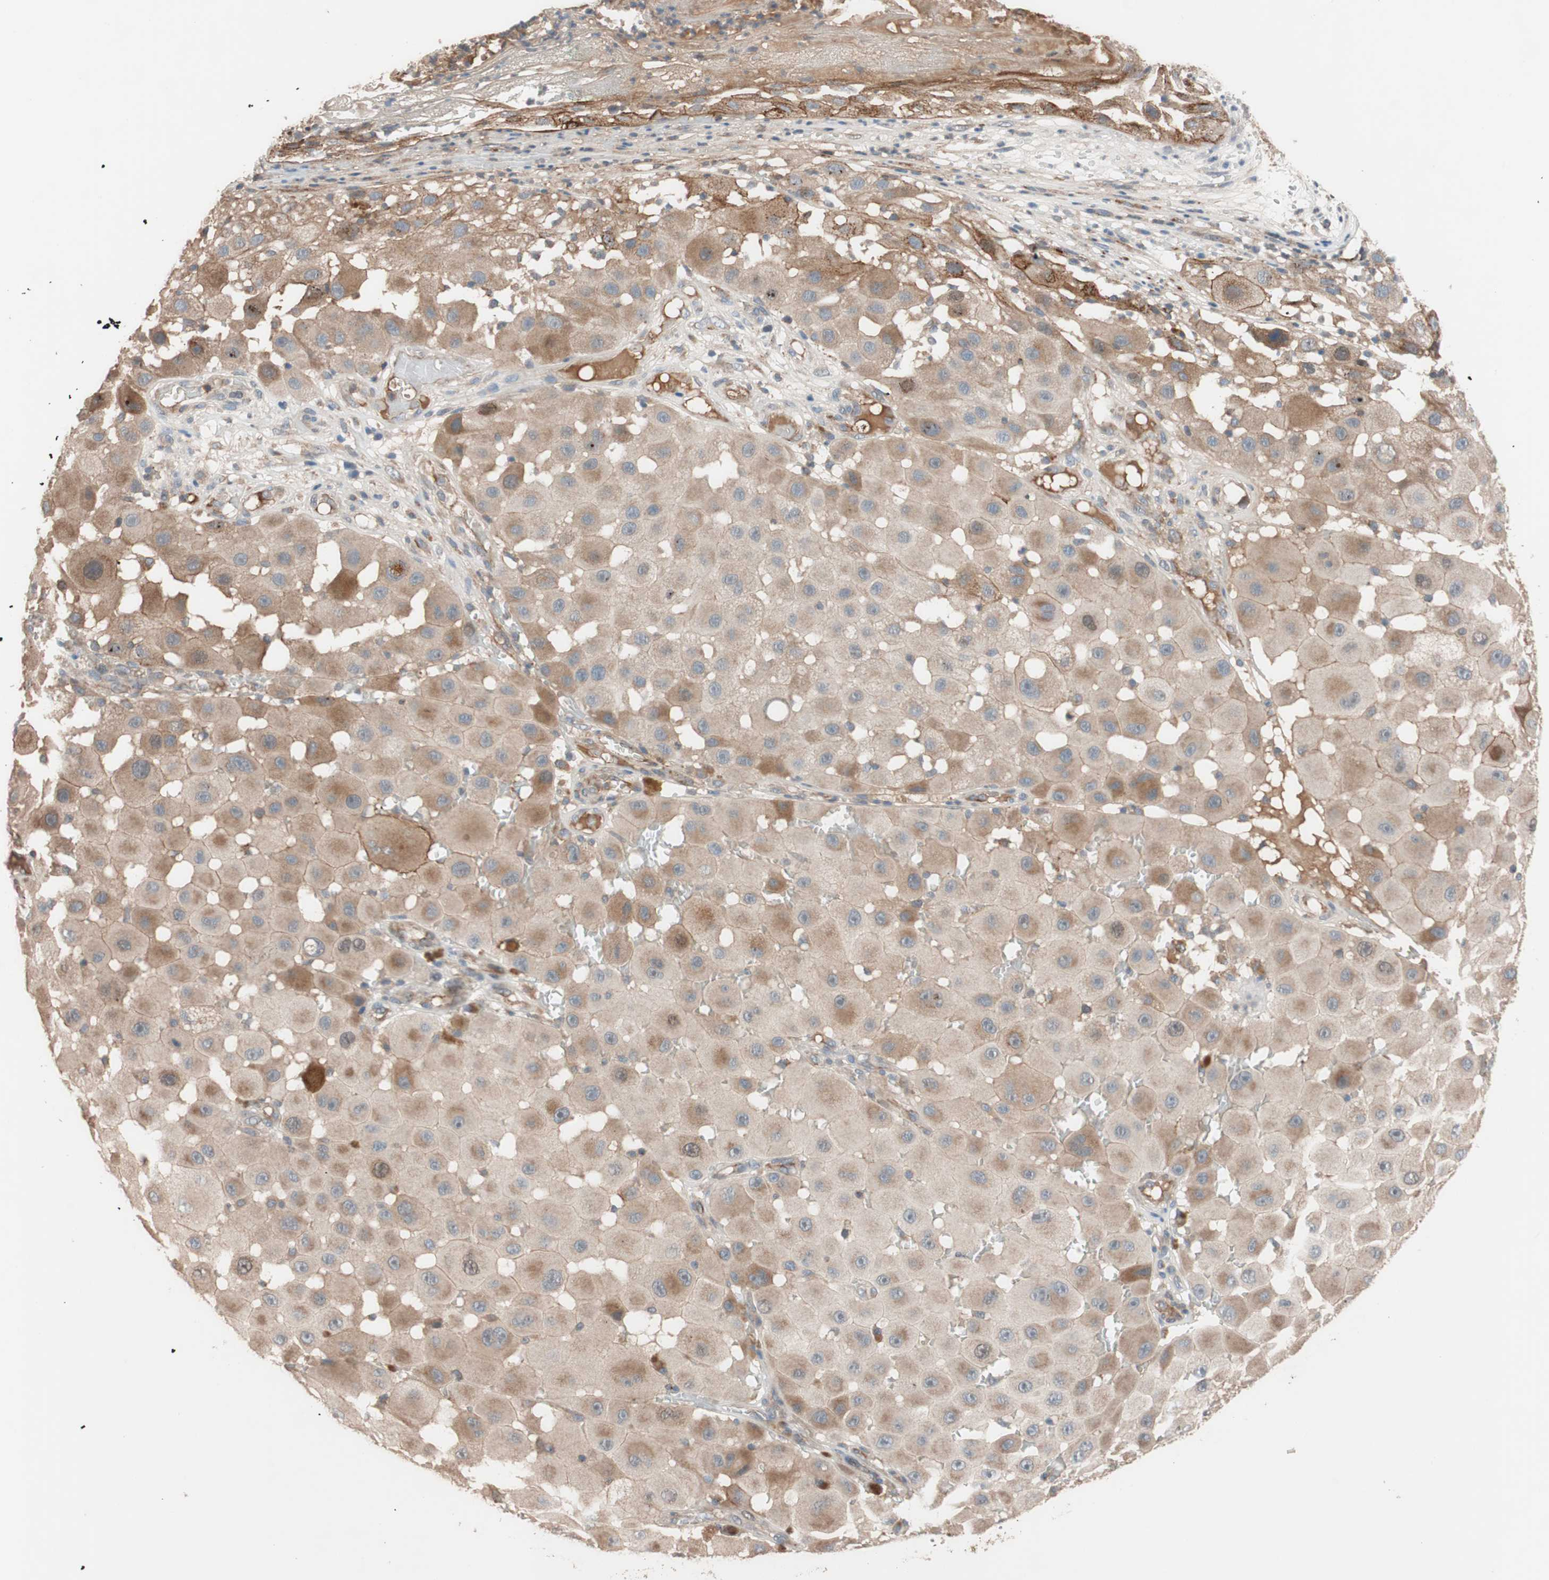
{"staining": {"intensity": "moderate", "quantity": ">75%", "location": "cytoplasmic/membranous"}, "tissue": "melanoma", "cell_type": "Tumor cells", "image_type": "cancer", "snomed": [{"axis": "morphology", "description": "Malignant melanoma, NOS"}, {"axis": "topography", "description": "Skin"}], "caption": "Immunohistochemistry micrograph of neoplastic tissue: human melanoma stained using IHC reveals medium levels of moderate protein expression localized specifically in the cytoplasmic/membranous of tumor cells, appearing as a cytoplasmic/membranous brown color.", "gene": "SDC4", "patient": {"sex": "female", "age": 81}}